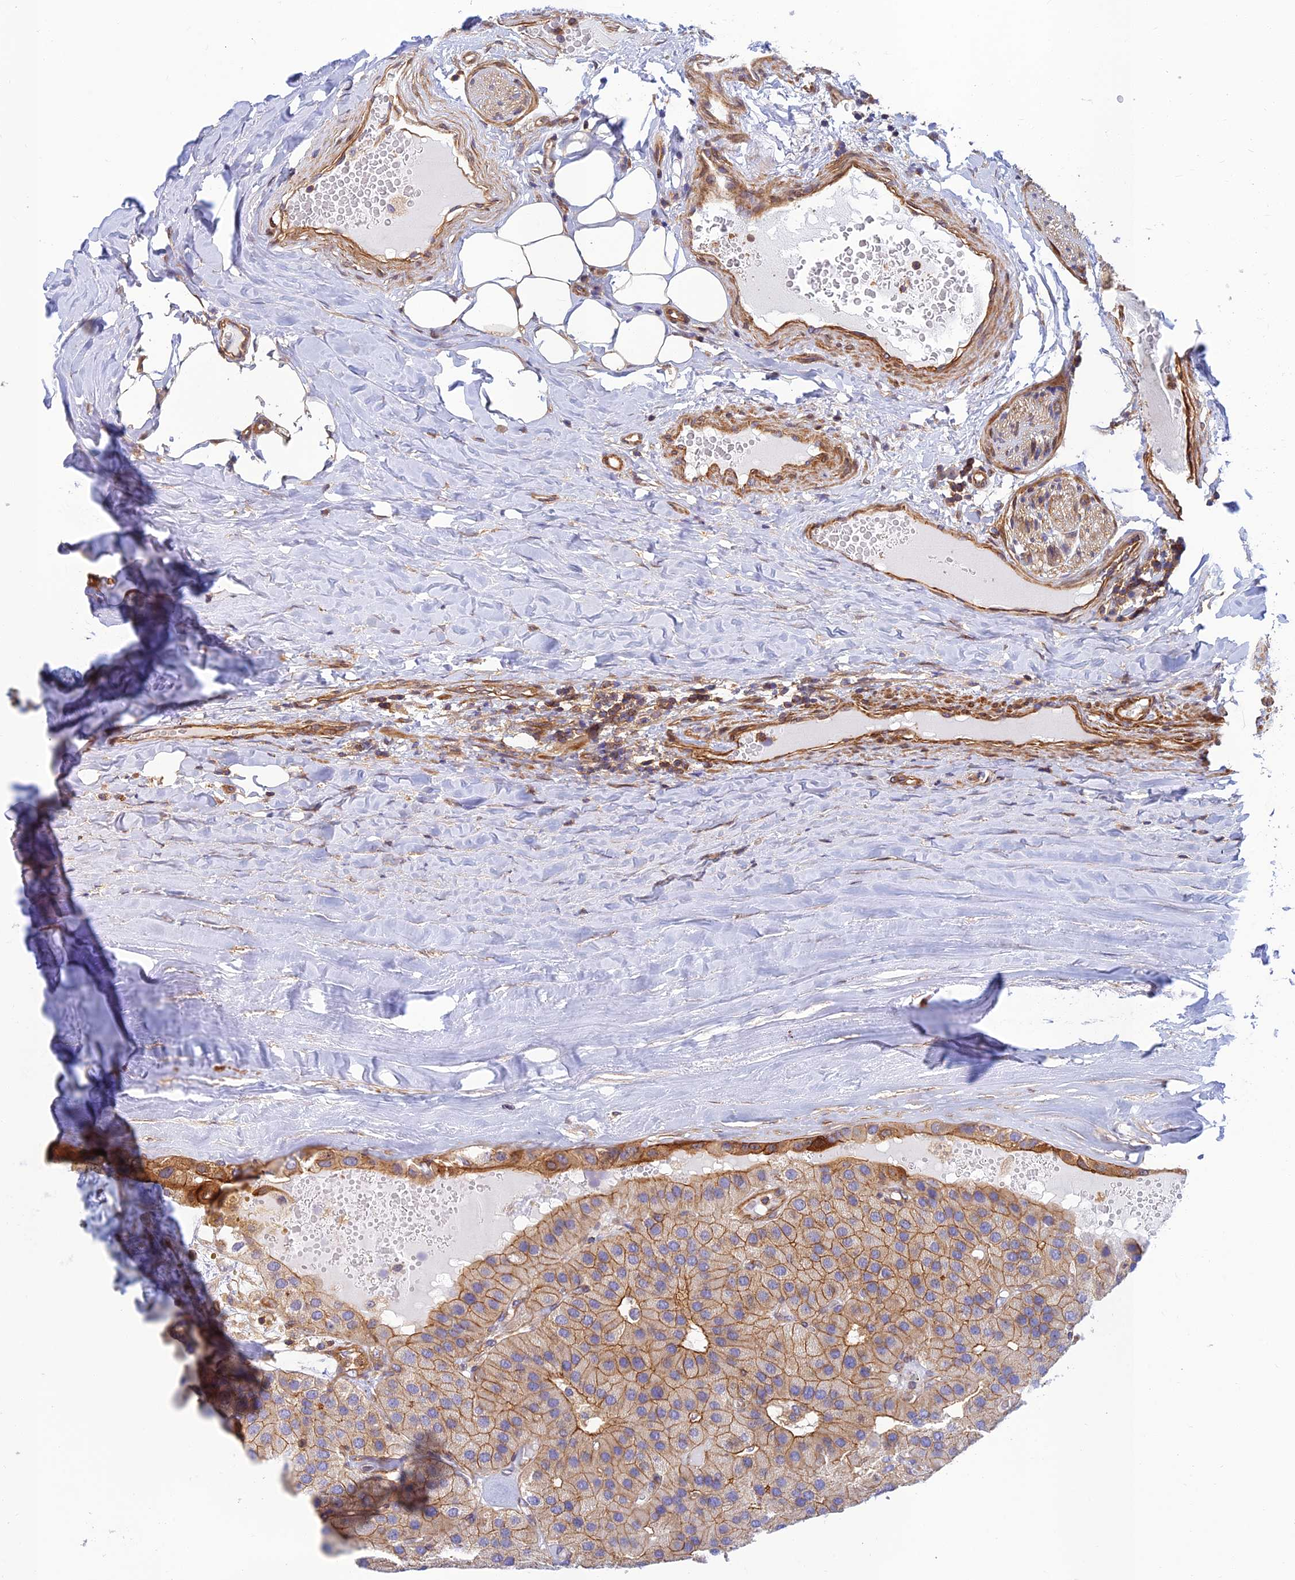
{"staining": {"intensity": "moderate", "quantity": ">75%", "location": "cytoplasmic/membranous"}, "tissue": "parathyroid gland", "cell_type": "Glandular cells", "image_type": "normal", "snomed": [{"axis": "morphology", "description": "Normal tissue, NOS"}, {"axis": "morphology", "description": "Adenoma, NOS"}, {"axis": "topography", "description": "Parathyroid gland"}], "caption": "Immunohistochemical staining of benign parathyroid gland shows medium levels of moderate cytoplasmic/membranous expression in about >75% of glandular cells. (DAB (3,3'-diaminobenzidine) = brown stain, brightfield microscopy at high magnification).", "gene": "PPP1R12C", "patient": {"sex": "female", "age": 86}}